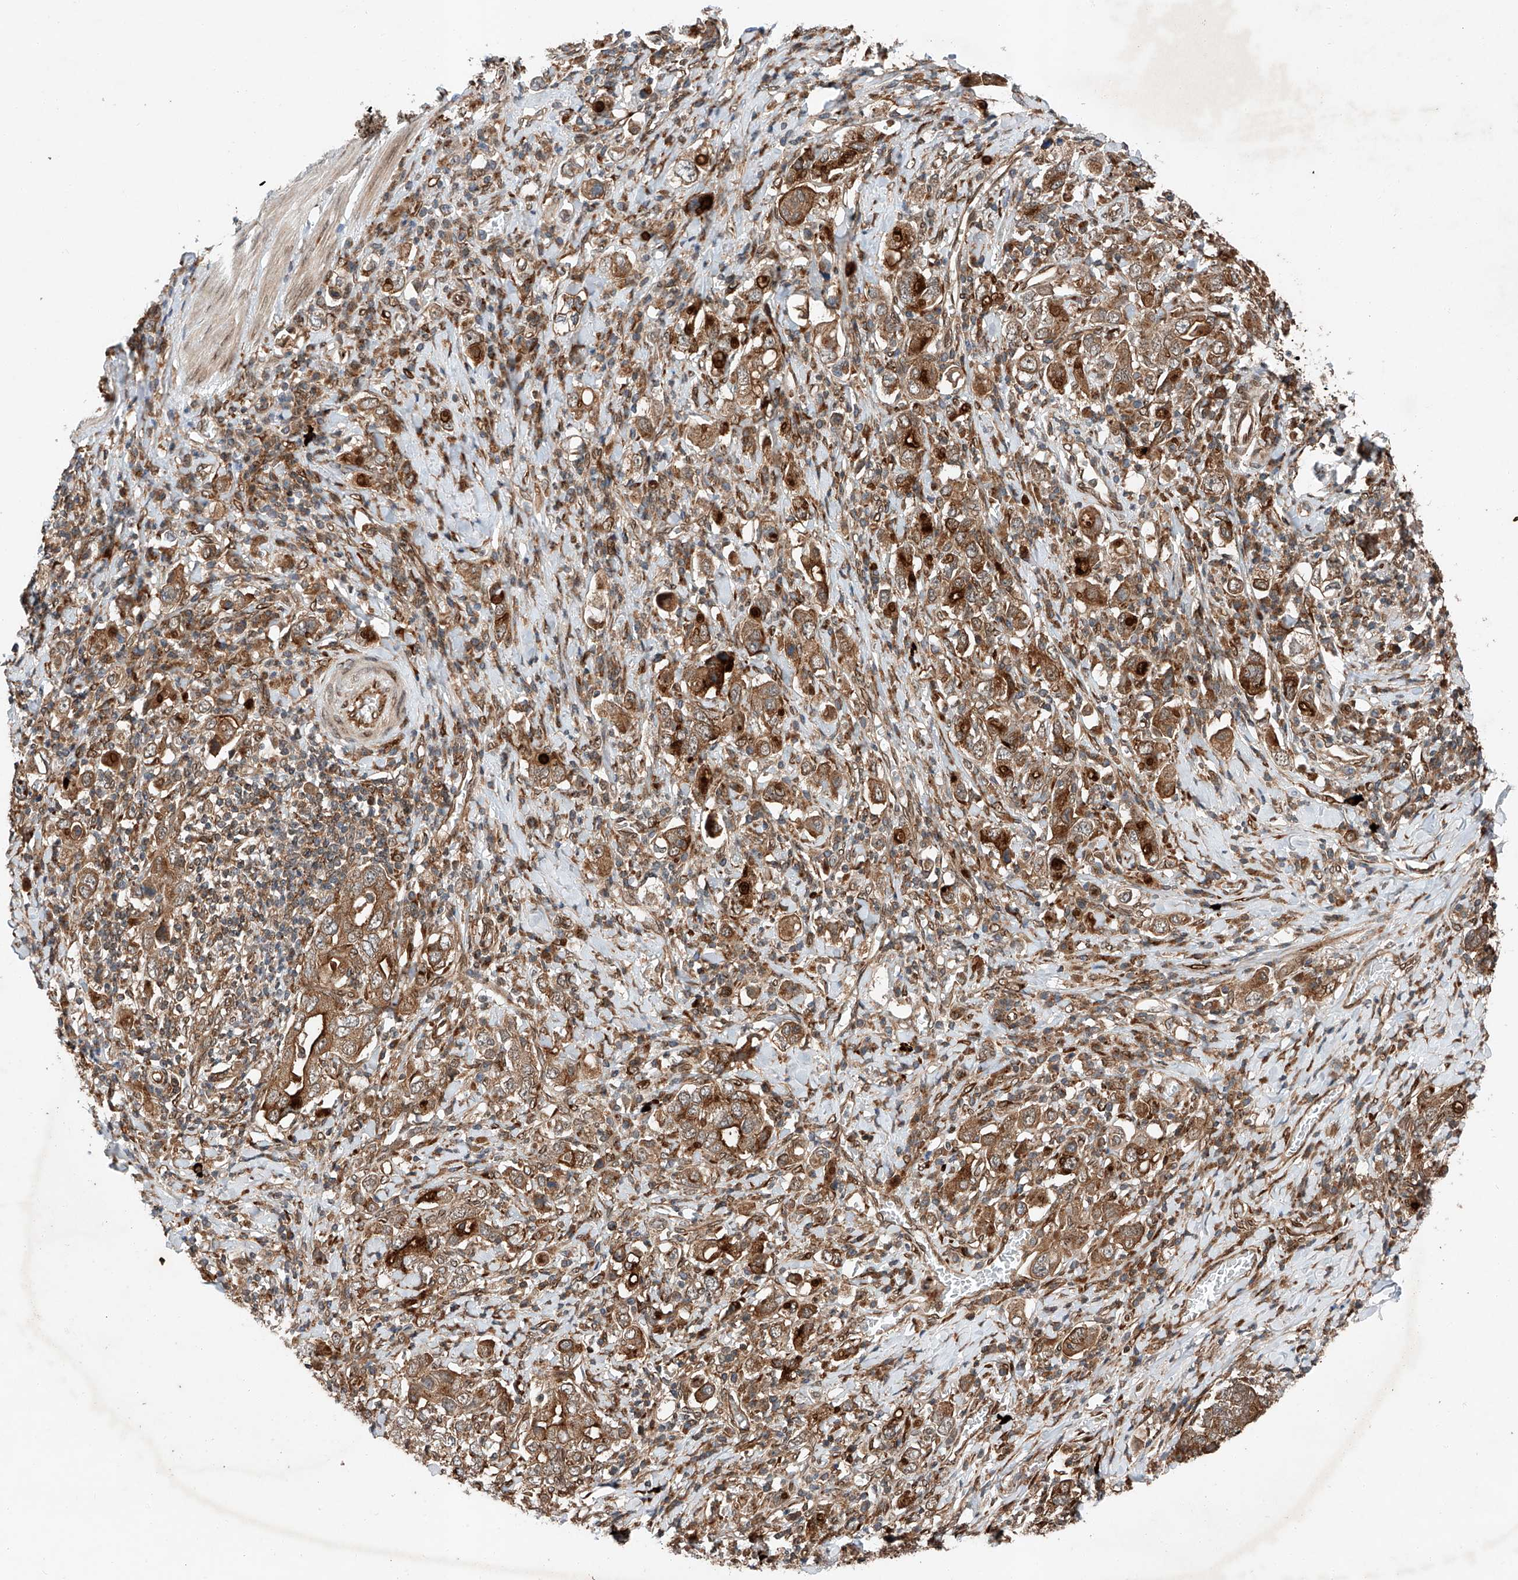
{"staining": {"intensity": "strong", "quantity": ">75%", "location": "cytoplasmic/membranous,nuclear"}, "tissue": "stomach cancer", "cell_type": "Tumor cells", "image_type": "cancer", "snomed": [{"axis": "morphology", "description": "Adenocarcinoma, NOS"}, {"axis": "topography", "description": "Stomach, upper"}], "caption": "Brown immunohistochemical staining in human adenocarcinoma (stomach) demonstrates strong cytoplasmic/membranous and nuclear expression in about >75% of tumor cells.", "gene": "ZFP28", "patient": {"sex": "male", "age": 62}}